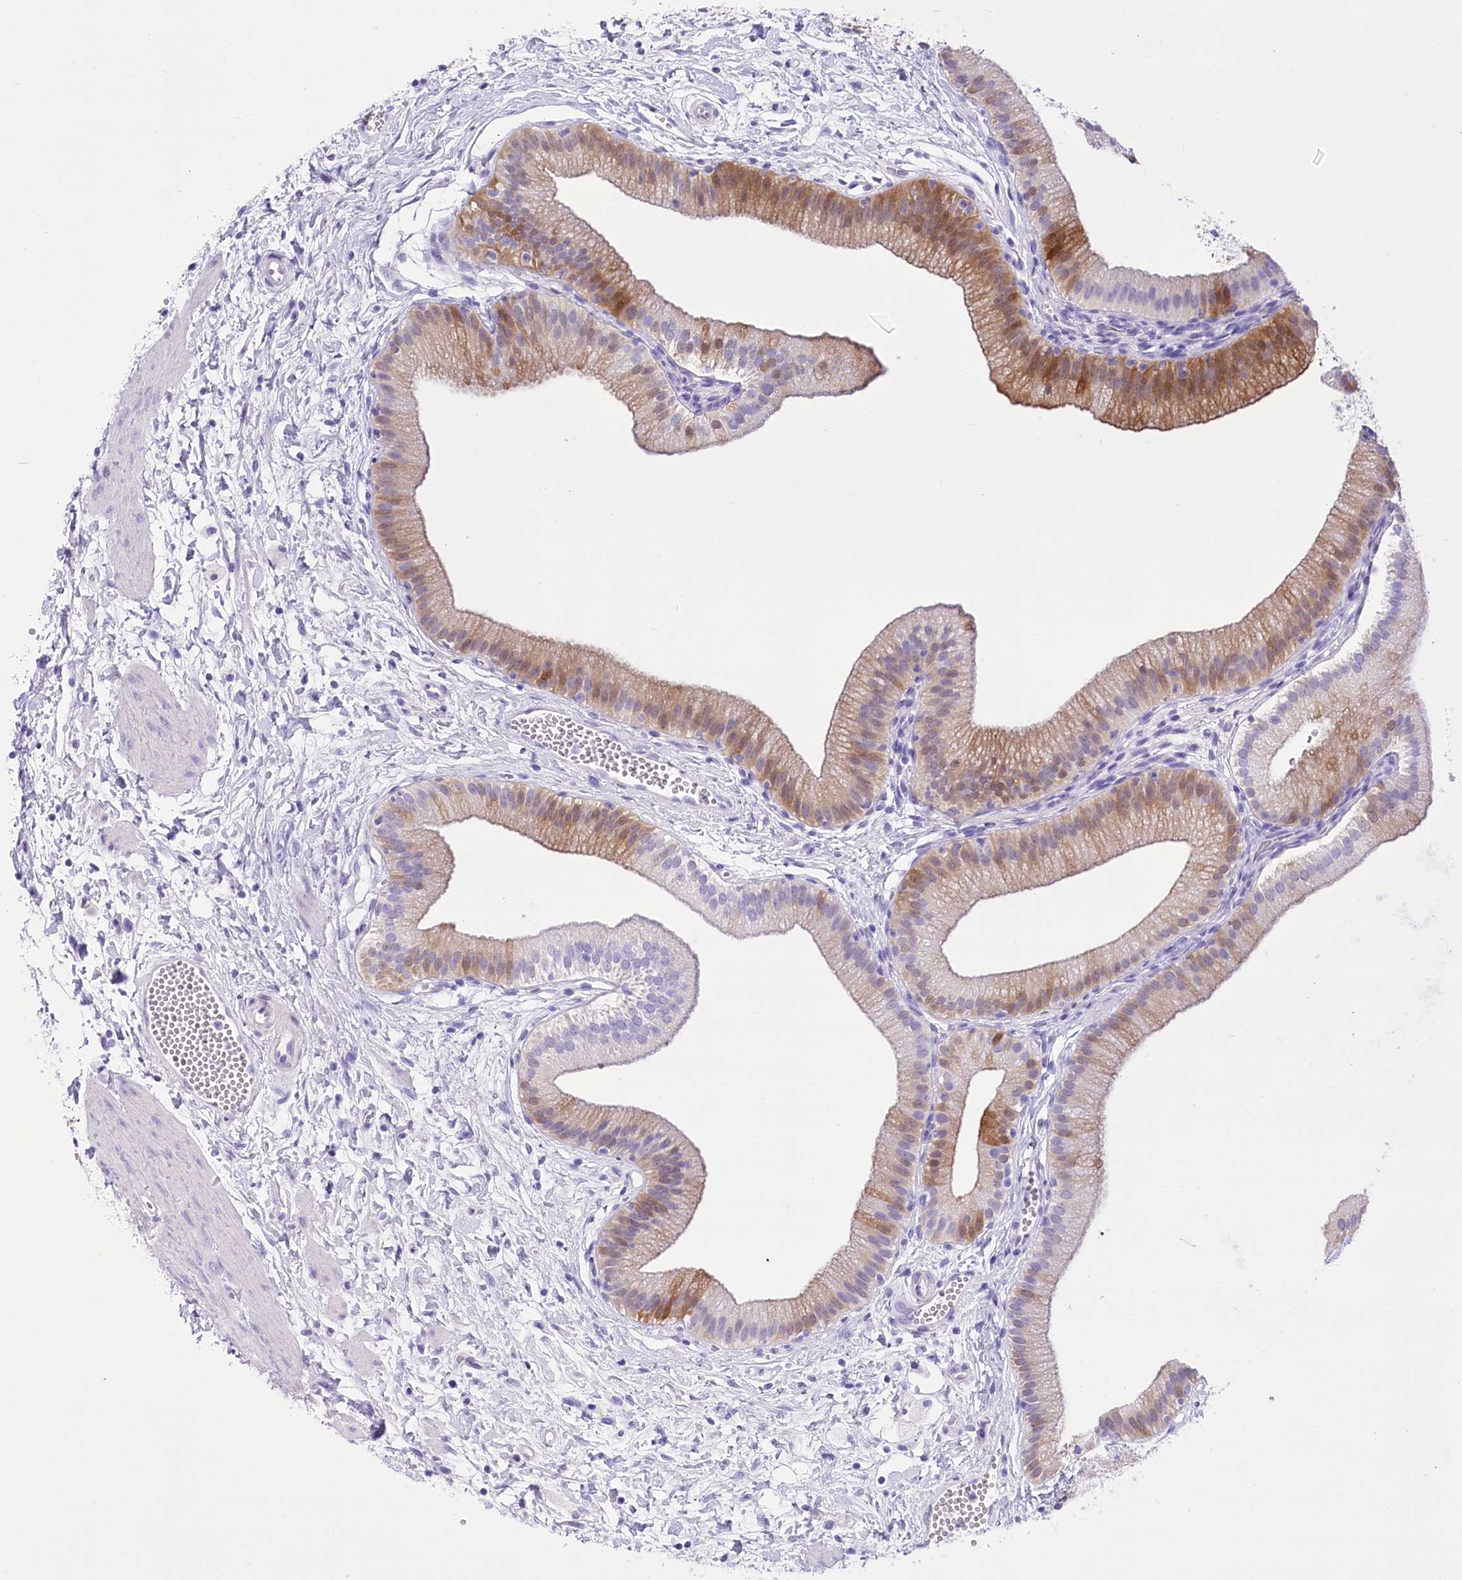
{"staining": {"intensity": "moderate", "quantity": "<25%", "location": "cytoplasmic/membranous,nuclear"}, "tissue": "gallbladder", "cell_type": "Glandular cells", "image_type": "normal", "snomed": [{"axis": "morphology", "description": "Normal tissue, NOS"}, {"axis": "topography", "description": "Gallbladder"}], "caption": "Protein expression analysis of unremarkable human gallbladder reveals moderate cytoplasmic/membranous,nuclear staining in approximately <25% of glandular cells.", "gene": "PBLD", "patient": {"sex": "male", "age": 55}}